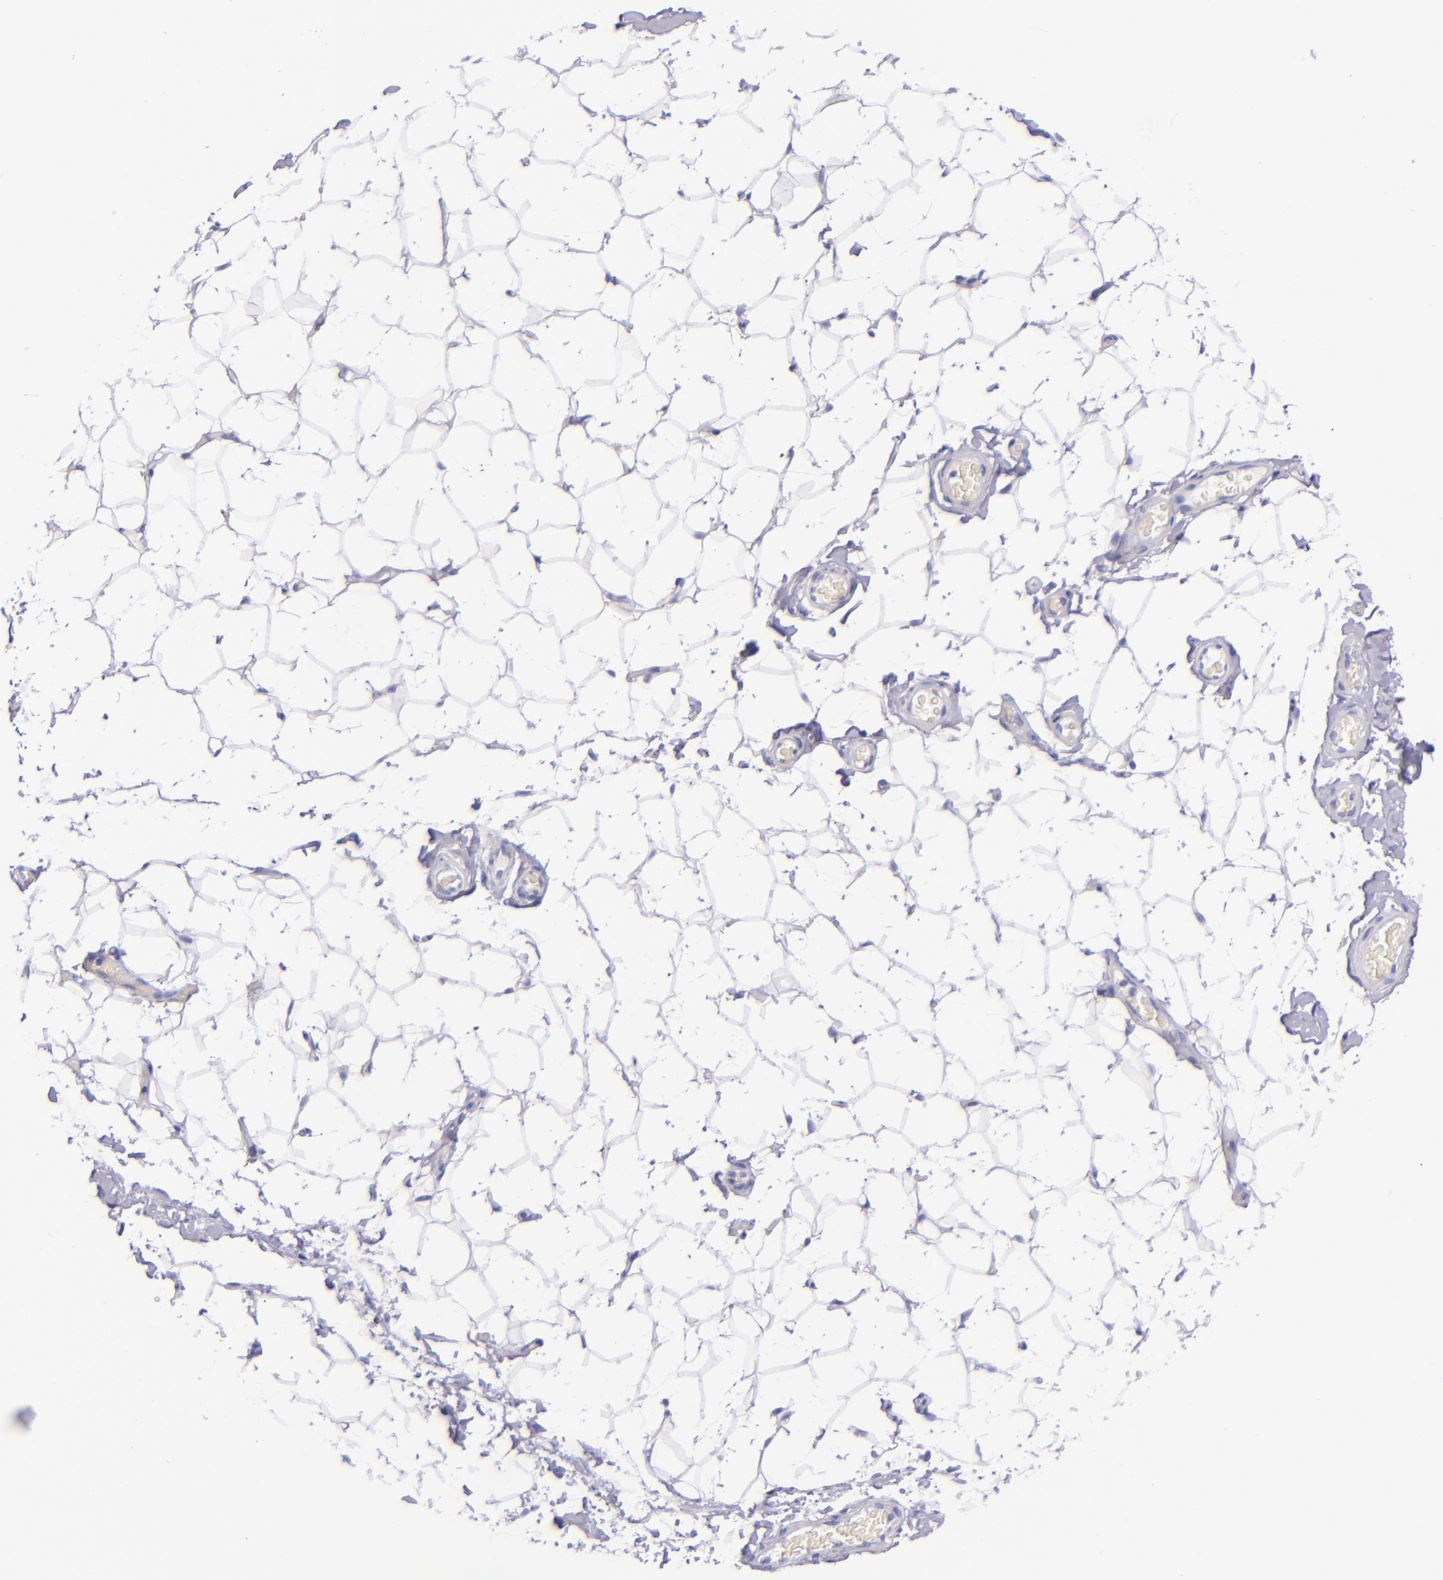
{"staining": {"intensity": "negative", "quantity": "none", "location": "none"}, "tissue": "adipose tissue", "cell_type": "Adipocytes", "image_type": "normal", "snomed": [{"axis": "morphology", "description": "Normal tissue, NOS"}, {"axis": "topography", "description": "Soft tissue"}], "caption": "High power microscopy histopathology image of an immunohistochemistry micrograph of normal adipose tissue, revealing no significant expression in adipocytes.", "gene": "LAG3", "patient": {"sex": "male", "age": 26}}